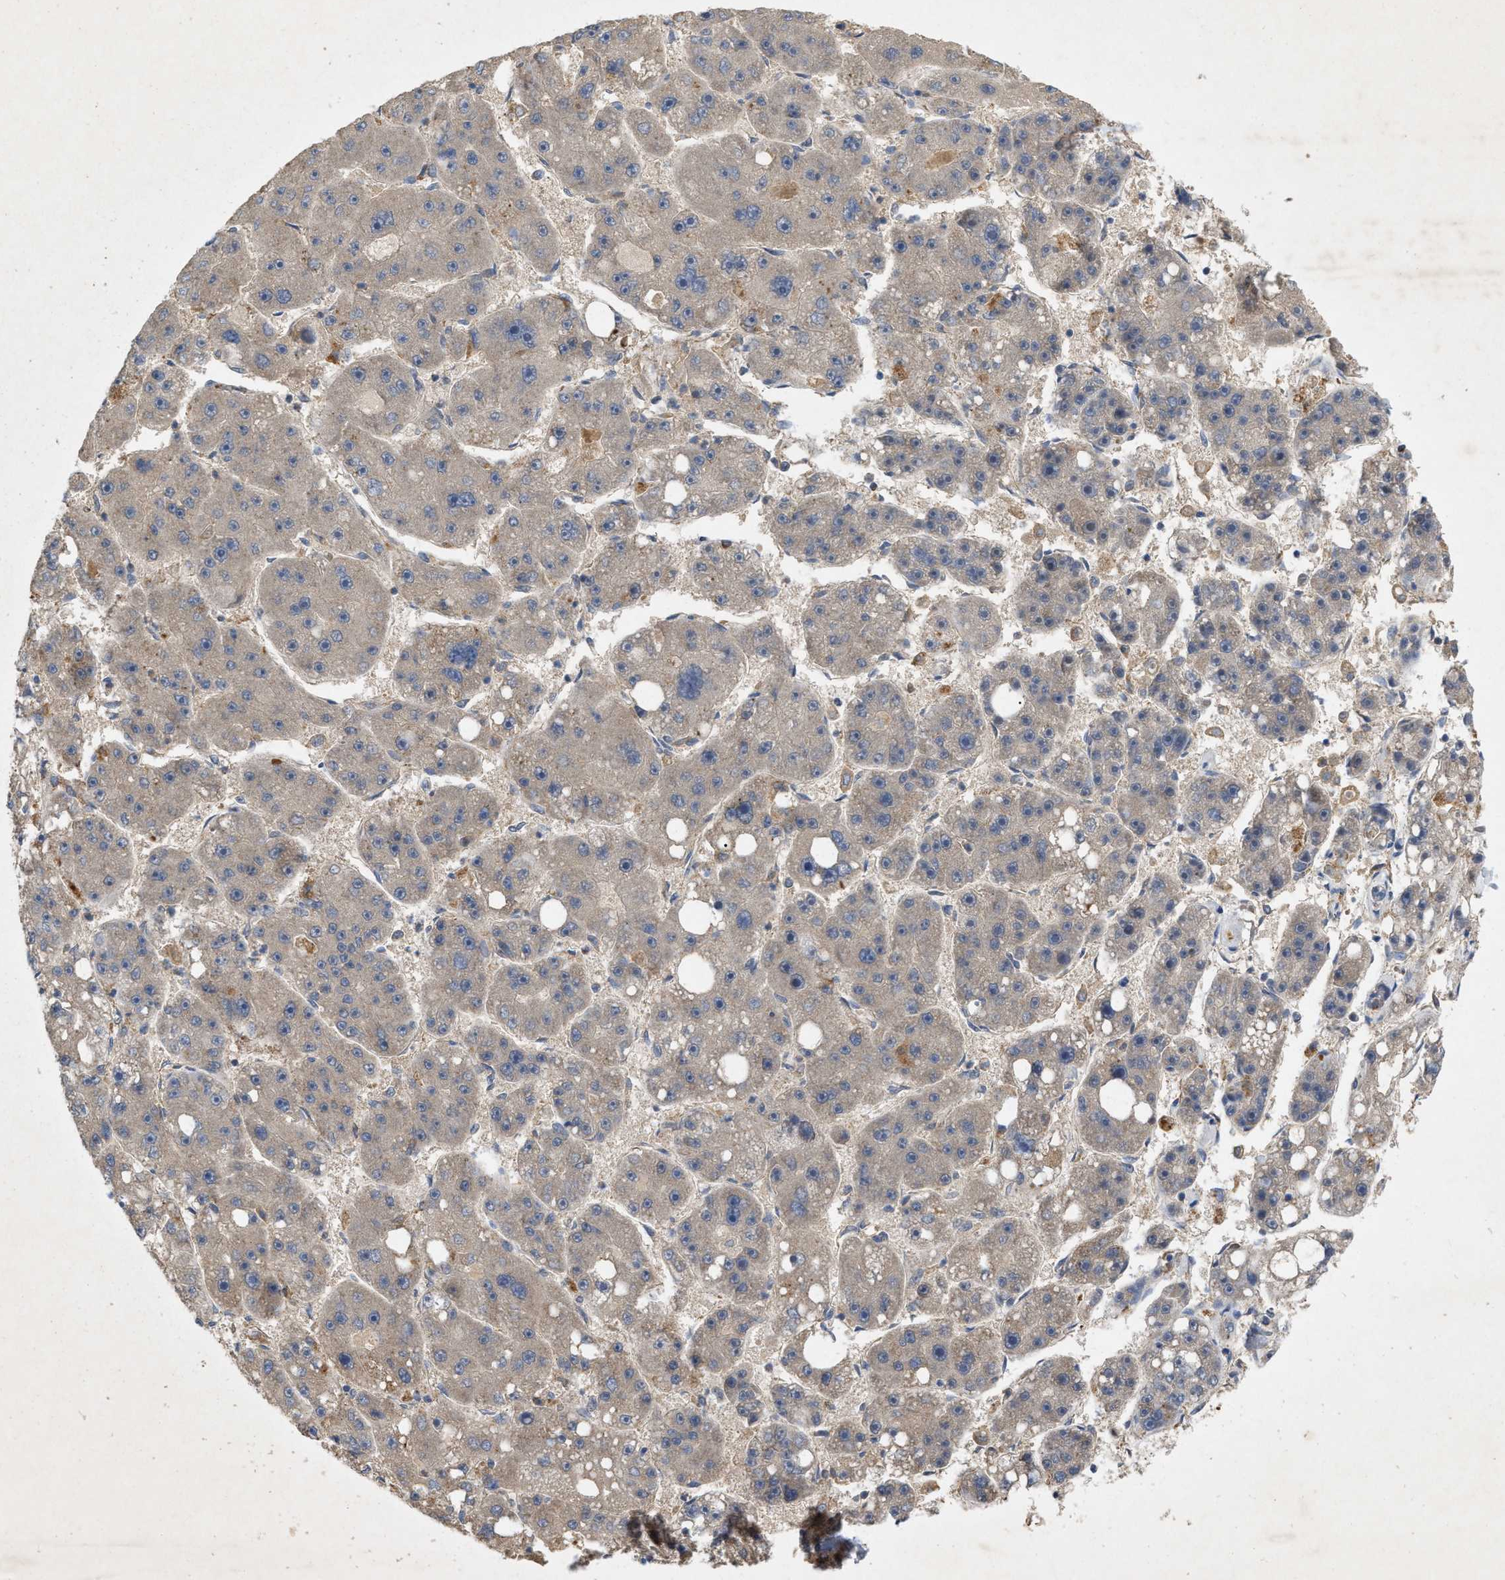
{"staining": {"intensity": "weak", "quantity": "<25%", "location": "cytoplasmic/membranous"}, "tissue": "liver cancer", "cell_type": "Tumor cells", "image_type": "cancer", "snomed": [{"axis": "morphology", "description": "Carcinoma, Hepatocellular, NOS"}, {"axis": "topography", "description": "Liver"}], "caption": "An image of human liver hepatocellular carcinoma is negative for staining in tumor cells.", "gene": "LPAR2", "patient": {"sex": "female", "age": 61}}